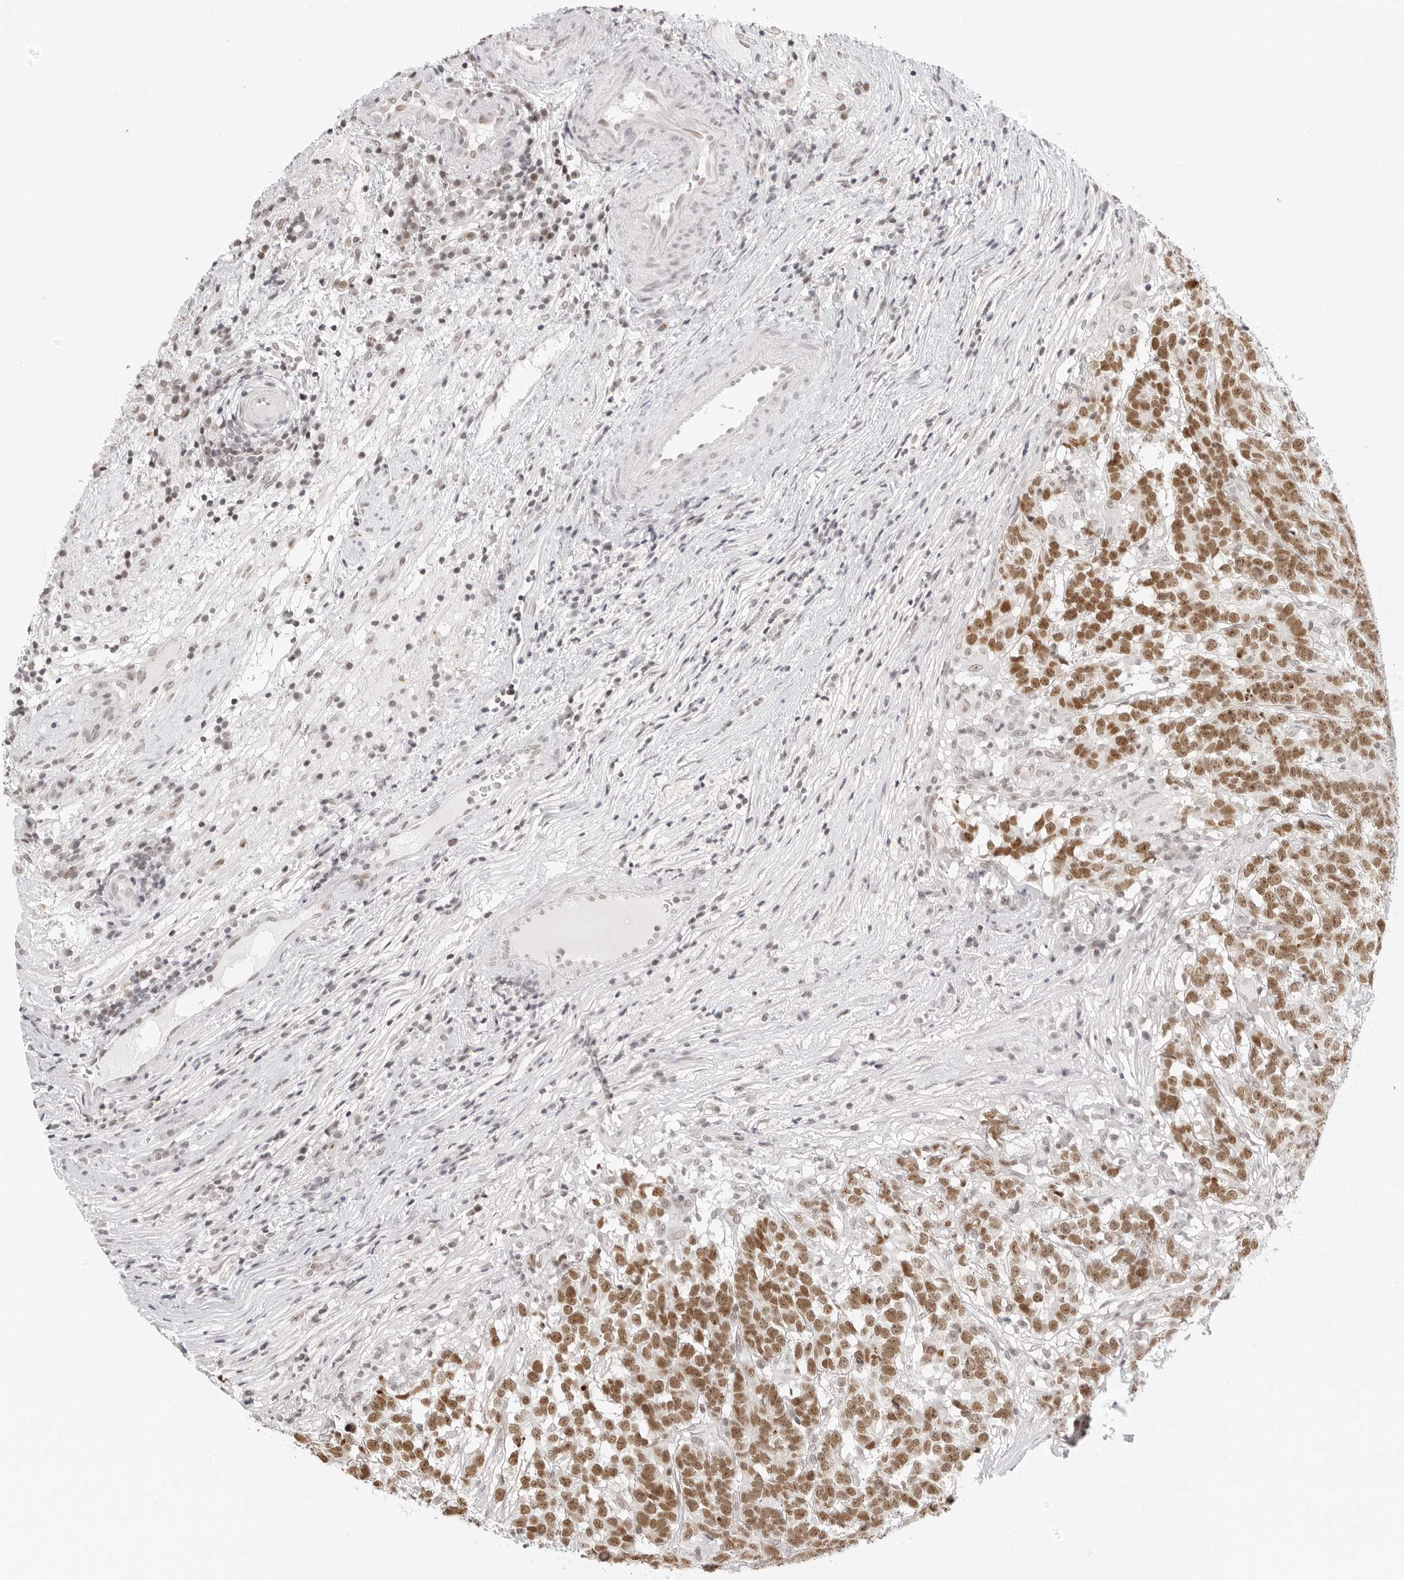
{"staining": {"intensity": "moderate", "quantity": ">75%", "location": "nuclear"}, "tissue": "testis cancer", "cell_type": "Tumor cells", "image_type": "cancer", "snomed": [{"axis": "morphology", "description": "Carcinoma, Embryonal, NOS"}, {"axis": "topography", "description": "Testis"}], "caption": "Human testis embryonal carcinoma stained for a protein (brown) displays moderate nuclear positive staining in about >75% of tumor cells.", "gene": "MSH6", "patient": {"sex": "male", "age": 26}}